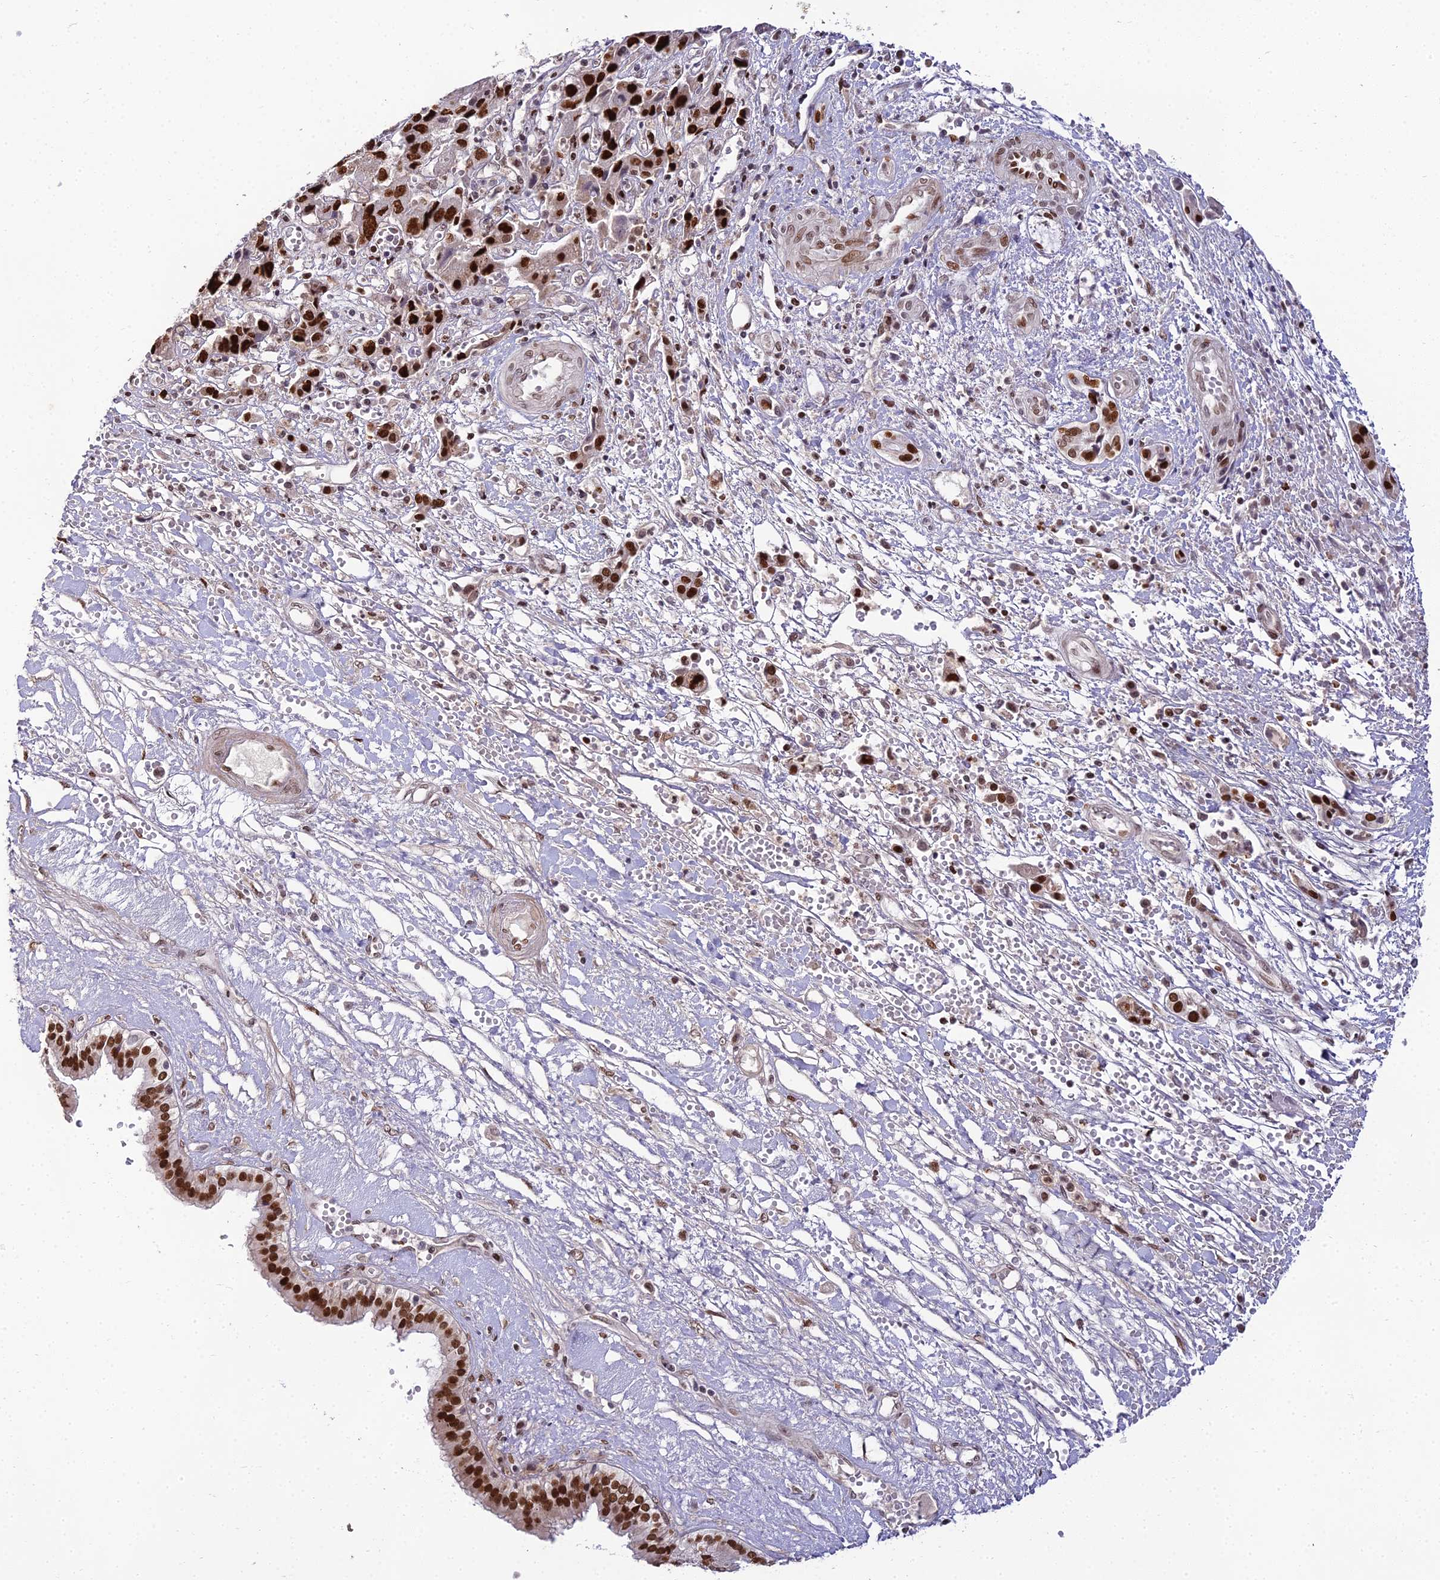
{"staining": {"intensity": "strong", "quantity": ">75%", "location": "nuclear"}, "tissue": "liver cancer", "cell_type": "Tumor cells", "image_type": "cancer", "snomed": [{"axis": "morphology", "description": "Cholangiocarcinoma"}, {"axis": "topography", "description": "Liver"}], "caption": "High-power microscopy captured an immunohistochemistry (IHC) photomicrograph of cholangiocarcinoma (liver), revealing strong nuclear expression in approximately >75% of tumor cells.", "gene": "ZNF707", "patient": {"sex": "male", "age": 67}}